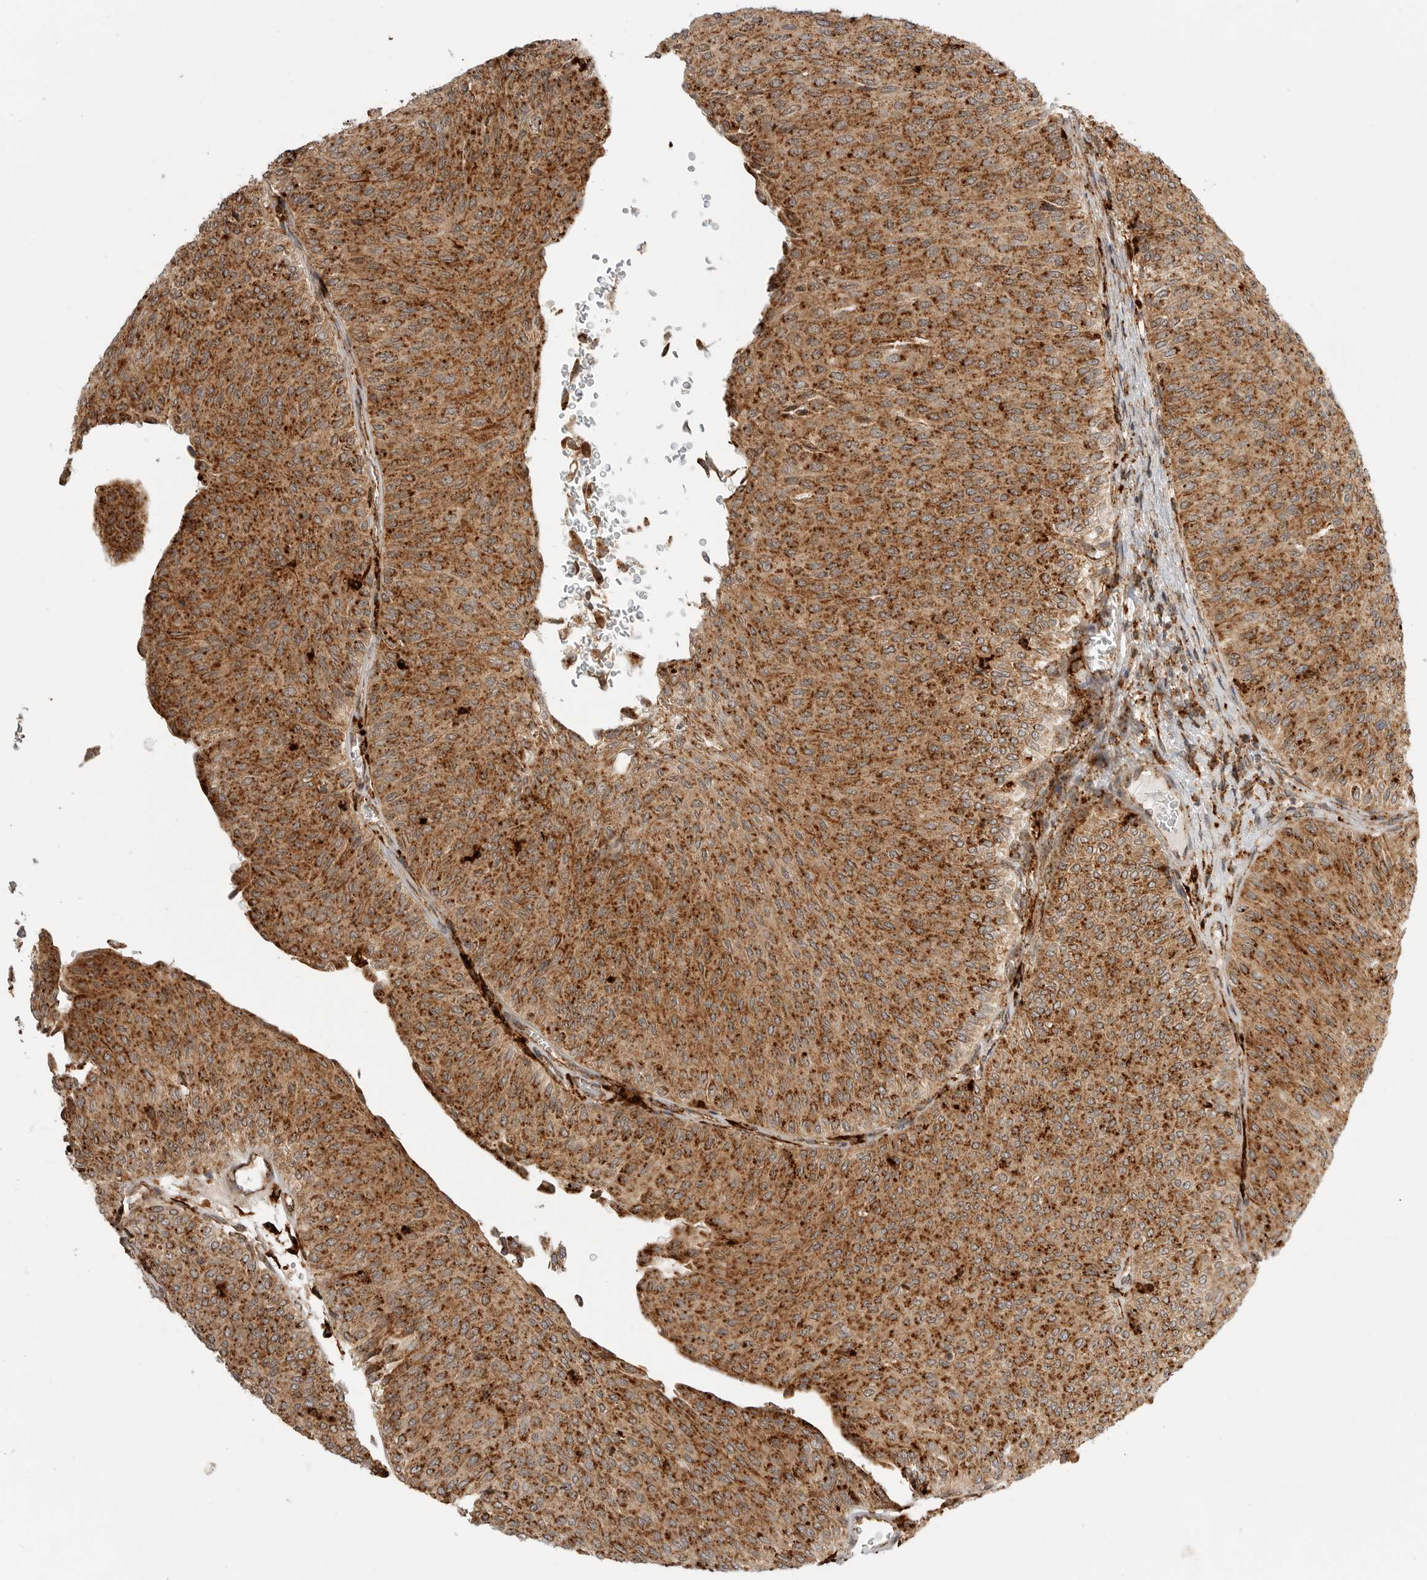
{"staining": {"intensity": "strong", "quantity": ">75%", "location": "cytoplasmic/membranous"}, "tissue": "urothelial cancer", "cell_type": "Tumor cells", "image_type": "cancer", "snomed": [{"axis": "morphology", "description": "Urothelial carcinoma, Low grade"}, {"axis": "topography", "description": "Urinary bladder"}], "caption": "A high amount of strong cytoplasmic/membranous staining is seen in approximately >75% of tumor cells in urothelial cancer tissue. The staining was performed using DAB (3,3'-diaminobenzidine), with brown indicating positive protein expression. Nuclei are stained blue with hematoxylin.", "gene": "IDUA", "patient": {"sex": "male", "age": 78}}